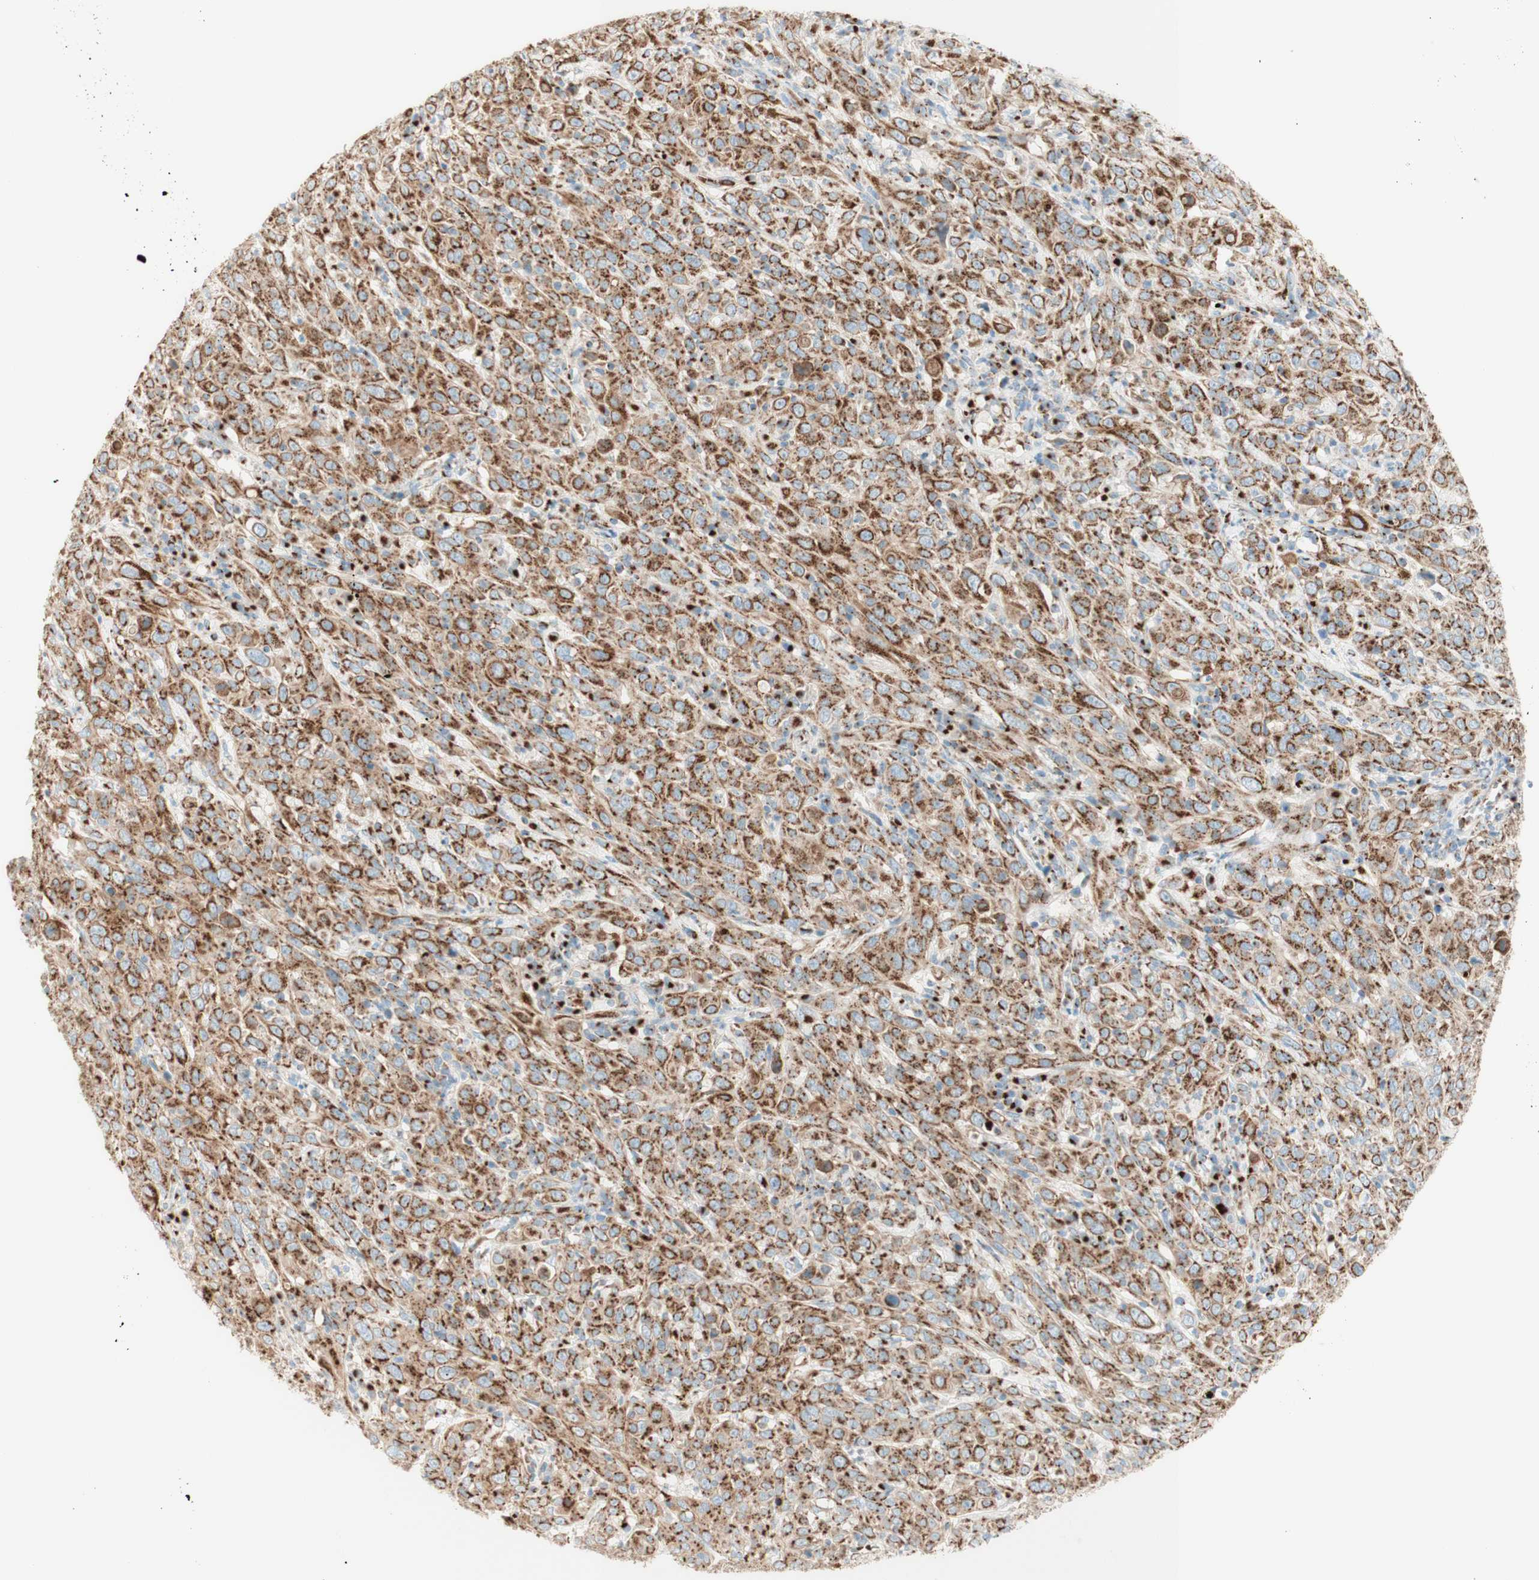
{"staining": {"intensity": "strong", "quantity": ">75%", "location": "cytoplasmic/membranous"}, "tissue": "cervical cancer", "cell_type": "Tumor cells", "image_type": "cancer", "snomed": [{"axis": "morphology", "description": "Squamous cell carcinoma, NOS"}, {"axis": "topography", "description": "Cervix"}], "caption": "Brown immunohistochemical staining in human cervical cancer (squamous cell carcinoma) demonstrates strong cytoplasmic/membranous staining in about >75% of tumor cells.", "gene": "GOLGB1", "patient": {"sex": "female", "age": 46}}